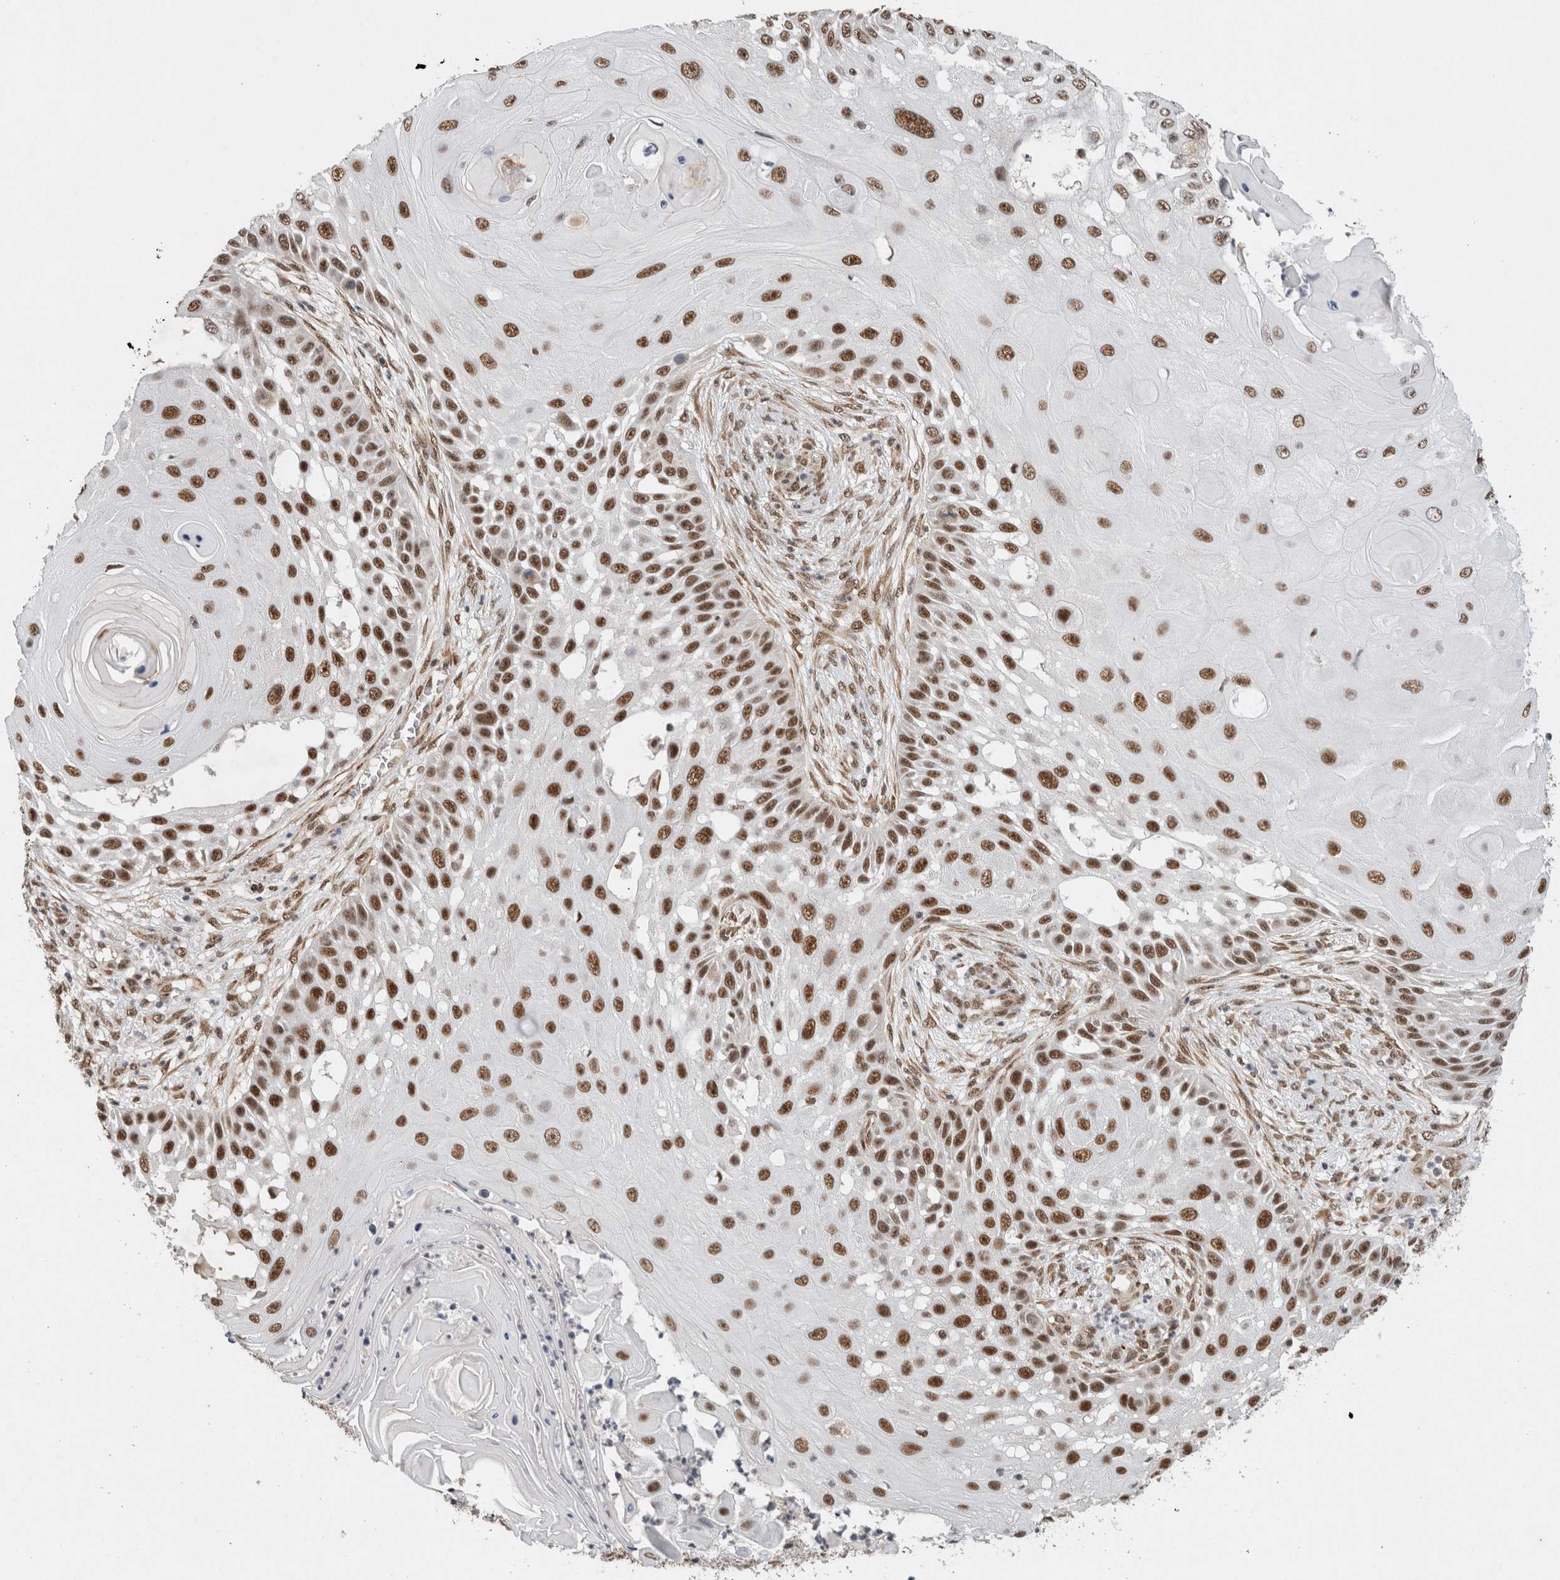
{"staining": {"intensity": "strong", "quantity": ">75%", "location": "nuclear"}, "tissue": "skin cancer", "cell_type": "Tumor cells", "image_type": "cancer", "snomed": [{"axis": "morphology", "description": "Squamous cell carcinoma, NOS"}, {"axis": "topography", "description": "Skin"}], "caption": "Protein positivity by immunohistochemistry (IHC) displays strong nuclear staining in about >75% of tumor cells in squamous cell carcinoma (skin).", "gene": "DDX42", "patient": {"sex": "female", "age": 44}}